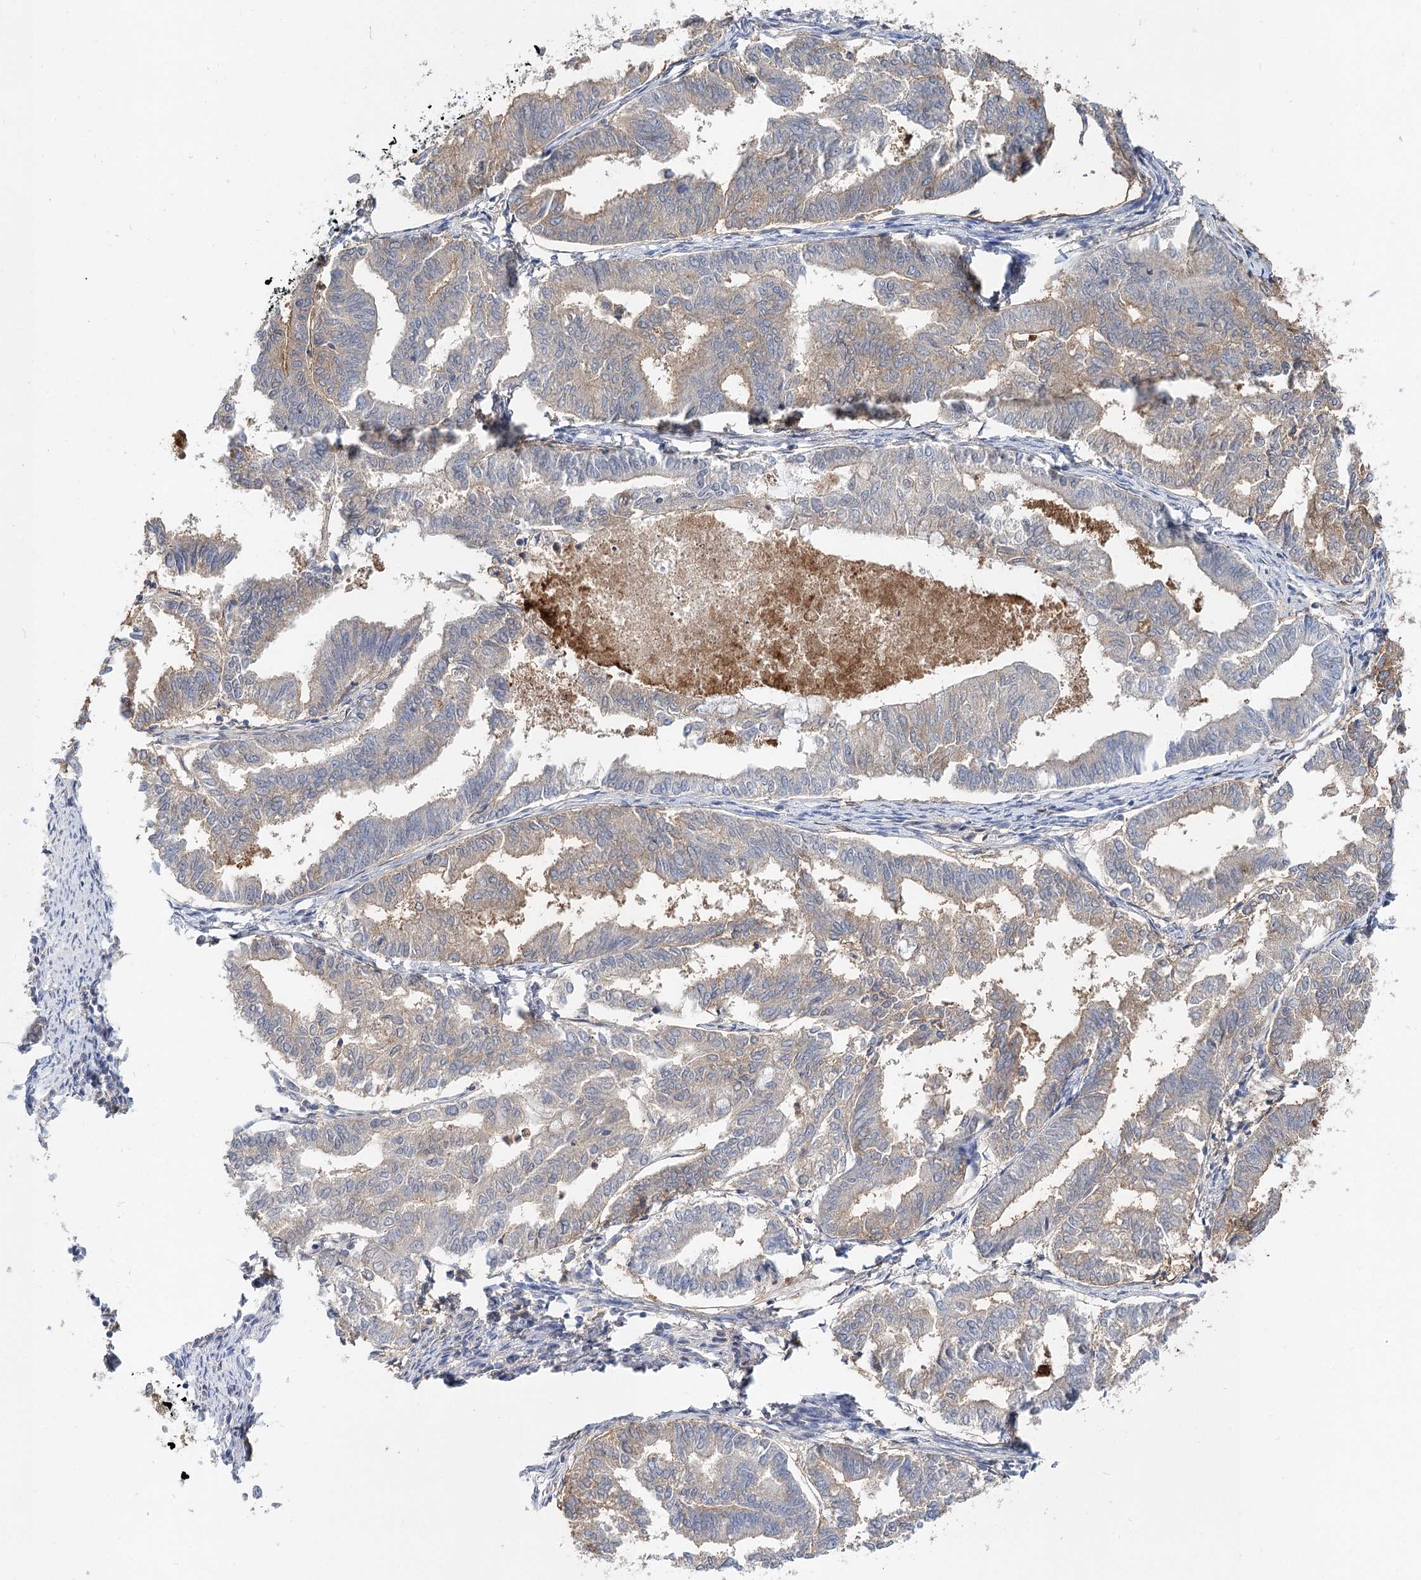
{"staining": {"intensity": "negative", "quantity": "none", "location": "none"}, "tissue": "endometrial cancer", "cell_type": "Tumor cells", "image_type": "cancer", "snomed": [{"axis": "morphology", "description": "Adenocarcinoma, NOS"}, {"axis": "topography", "description": "Endometrium"}], "caption": "The micrograph reveals no staining of tumor cells in endometrial cancer (adenocarcinoma).", "gene": "UGP2", "patient": {"sex": "female", "age": 79}}